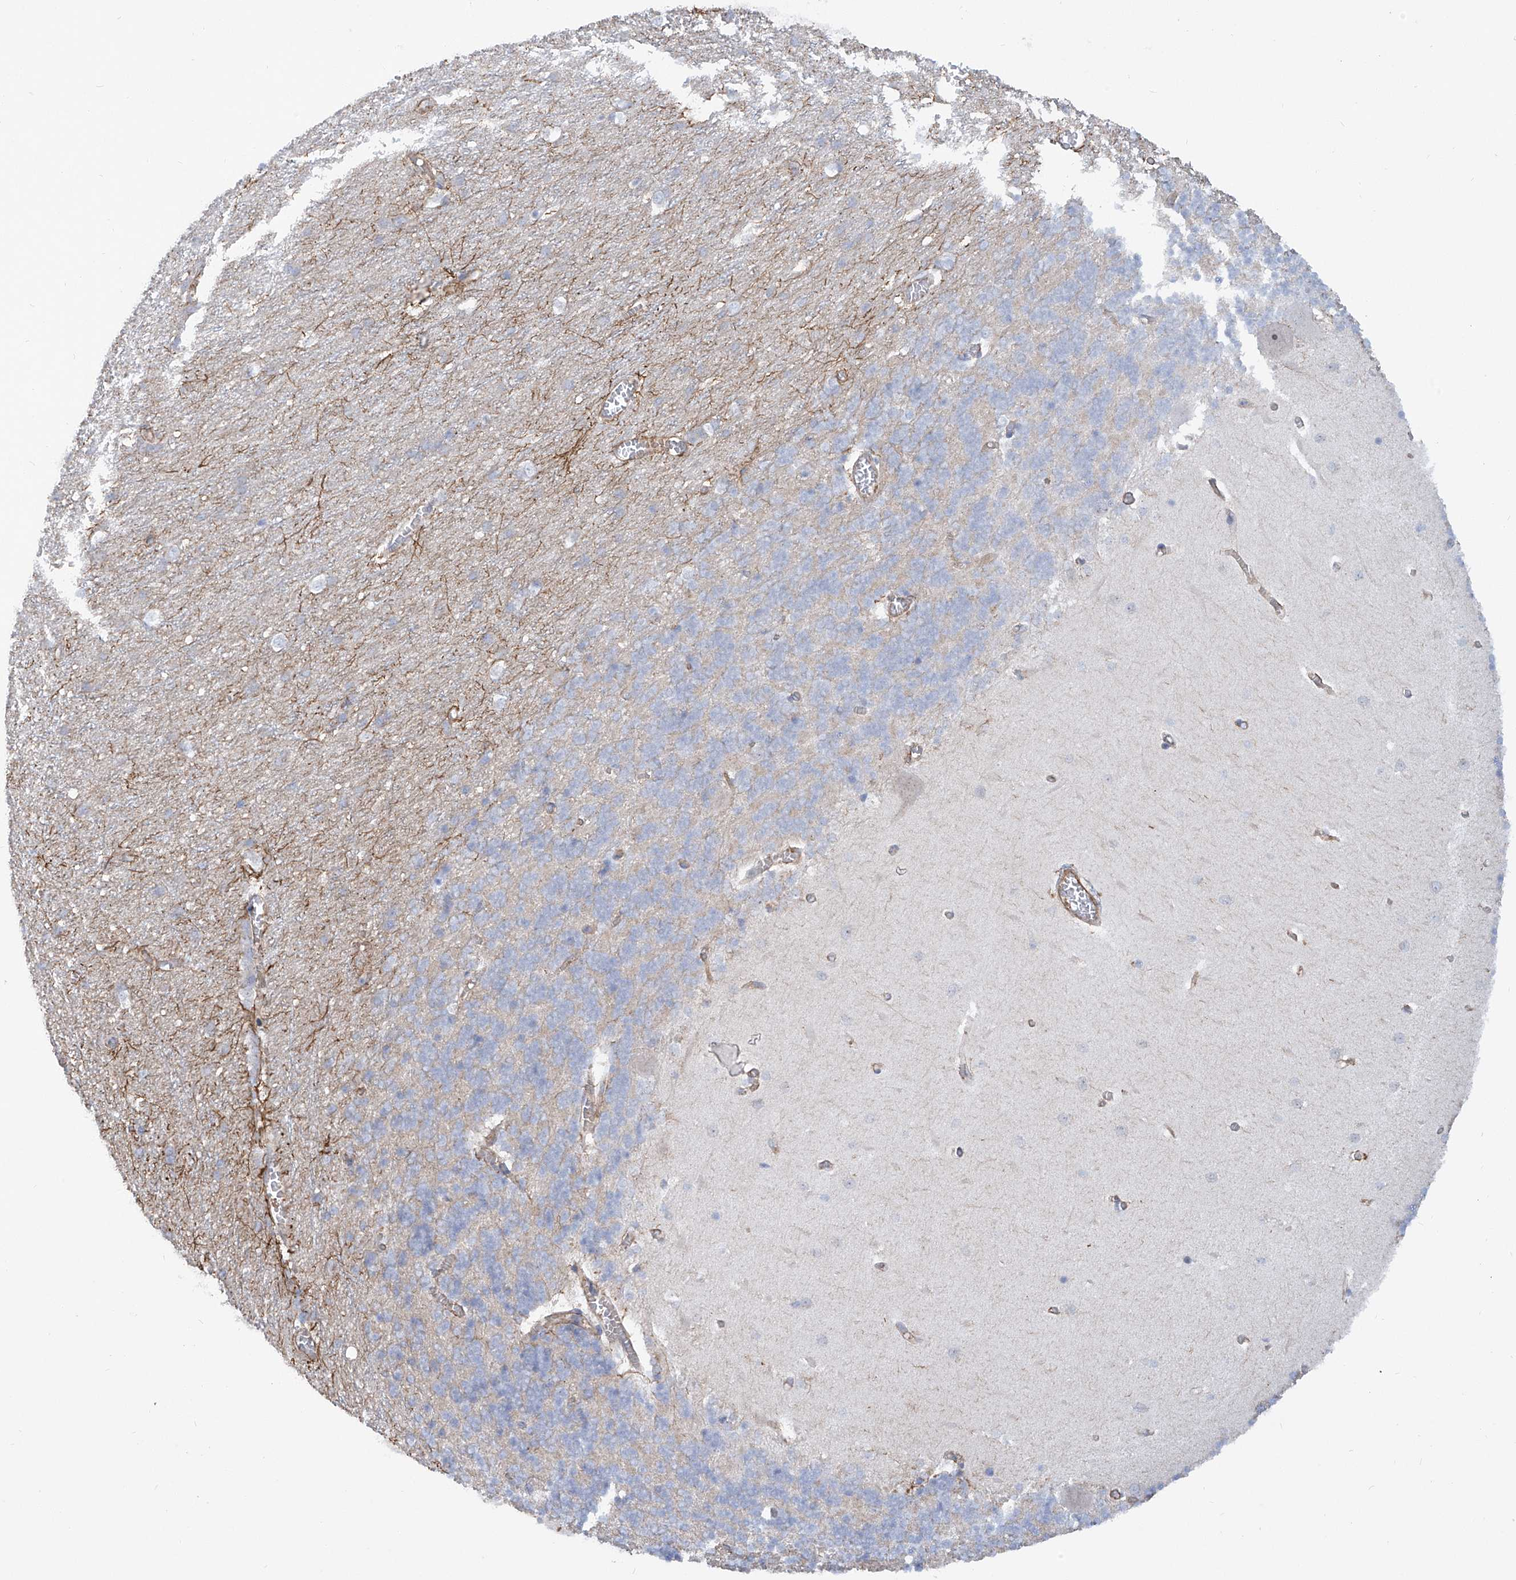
{"staining": {"intensity": "negative", "quantity": "none", "location": "none"}, "tissue": "cerebellum", "cell_type": "Cells in granular layer", "image_type": "normal", "snomed": [{"axis": "morphology", "description": "Normal tissue, NOS"}, {"axis": "topography", "description": "Cerebellum"}], "caption": "A high-resolution photomicrograph shows IHC staining of unremarkable cerebellum, which exhibits no significant positivity in cells in granular layer. (DAB IHC with hematoxylin counter stain).", "gene": "ZNF490", "patient": {"sex": "male", "age": 37}}